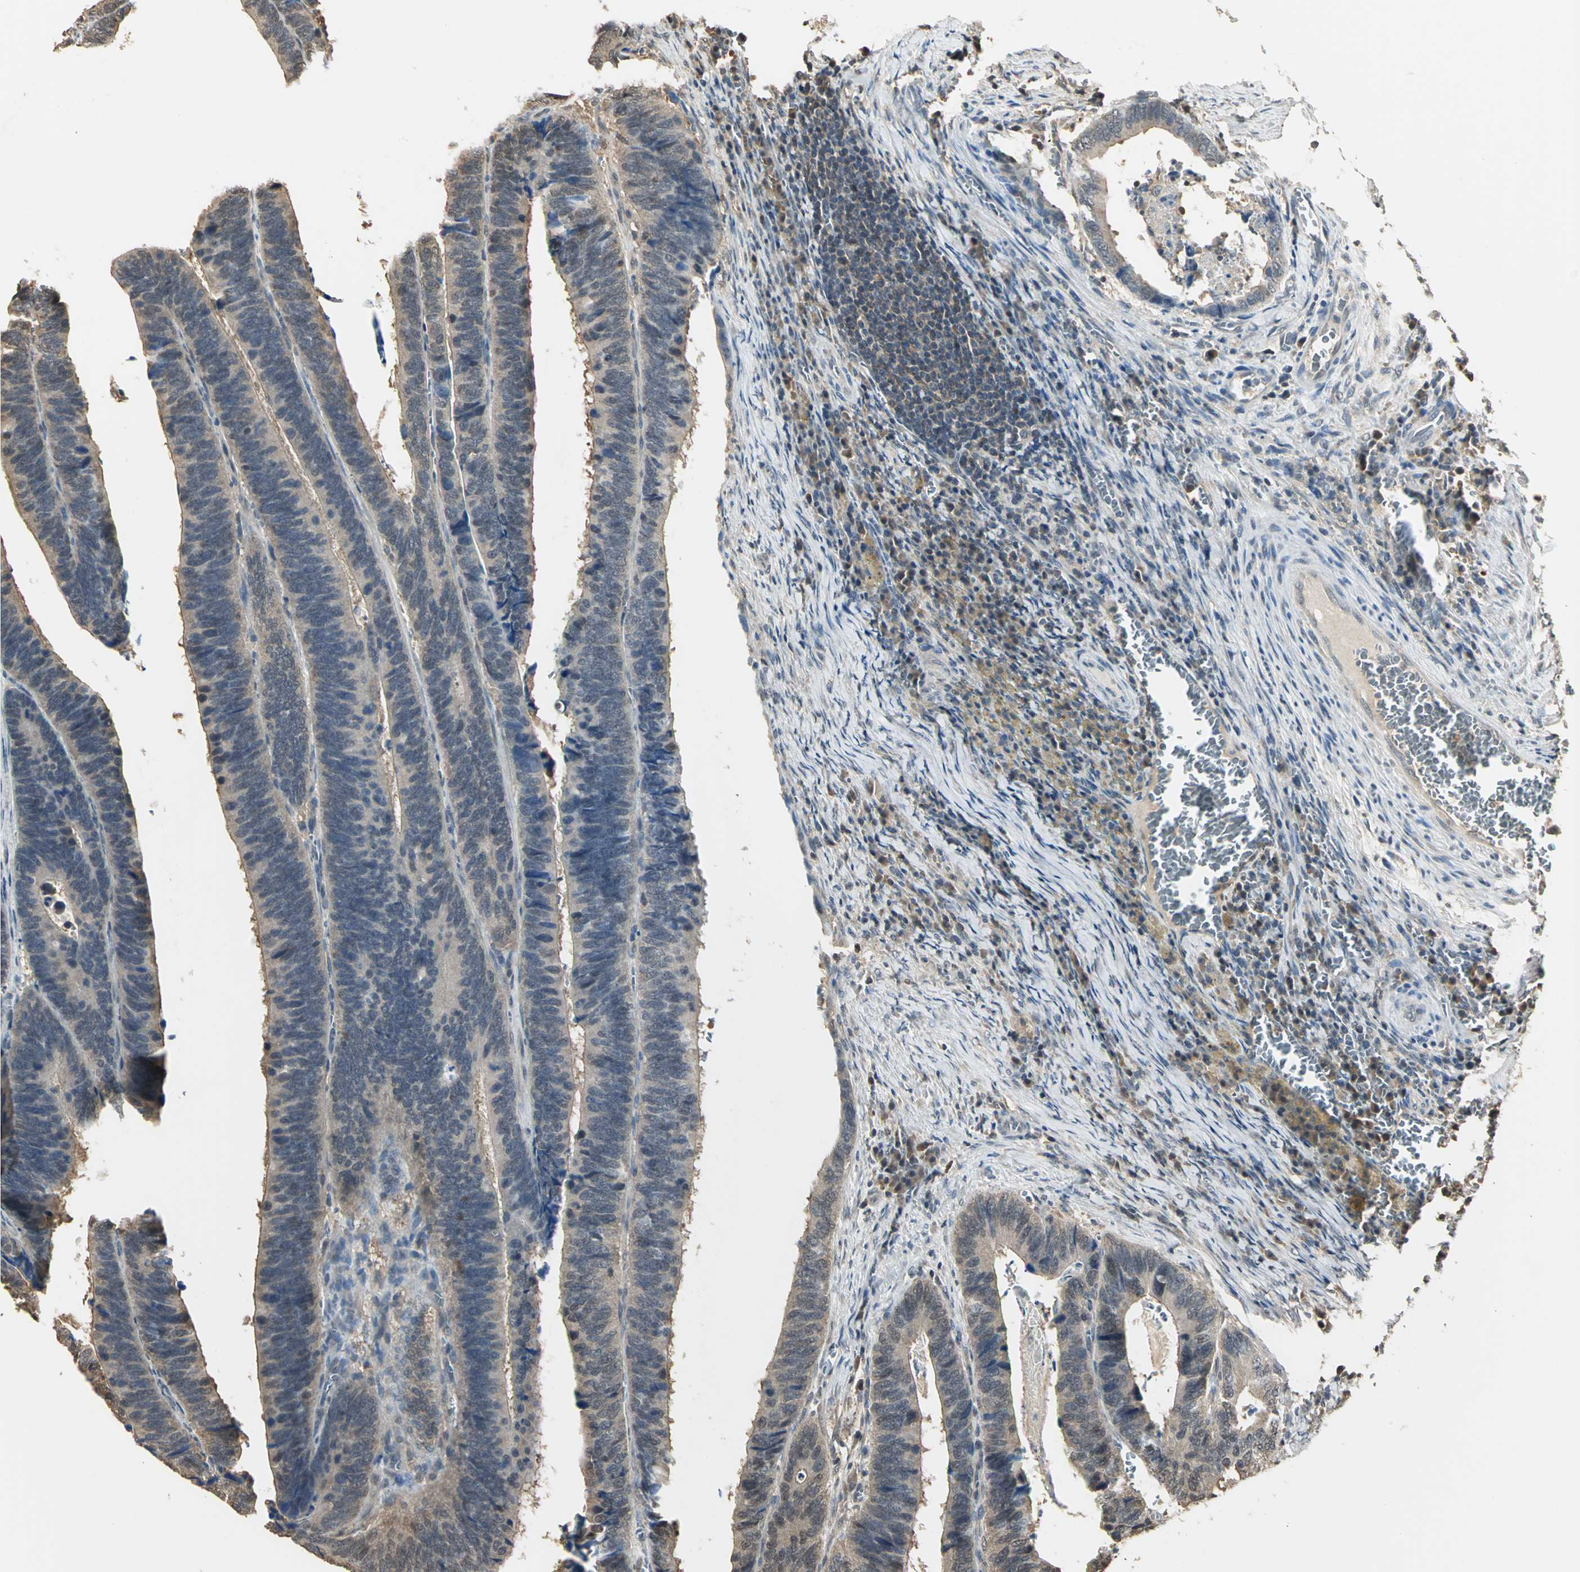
{"staining": {"intensity": "weak", "quantity": ">75%", "location": "cytoplasmic/membranous"}, "tissue": "colorectal cancer", "cell_type": "Tumor cells", "image_type": "cancer", "snomed": [{"axis": "morphology", "description": "Adenocarcinoma, NOS"}, {"axis": "topography", "description": "Colon"}], "caption": "Immunohistochemical staining of colorectal cancer displays low levels of weak cytoplasmic/membranous expression in about >75% of tumor cells.", "gene": "PARK7", "patient": {"sex": "male", "age": 72}}